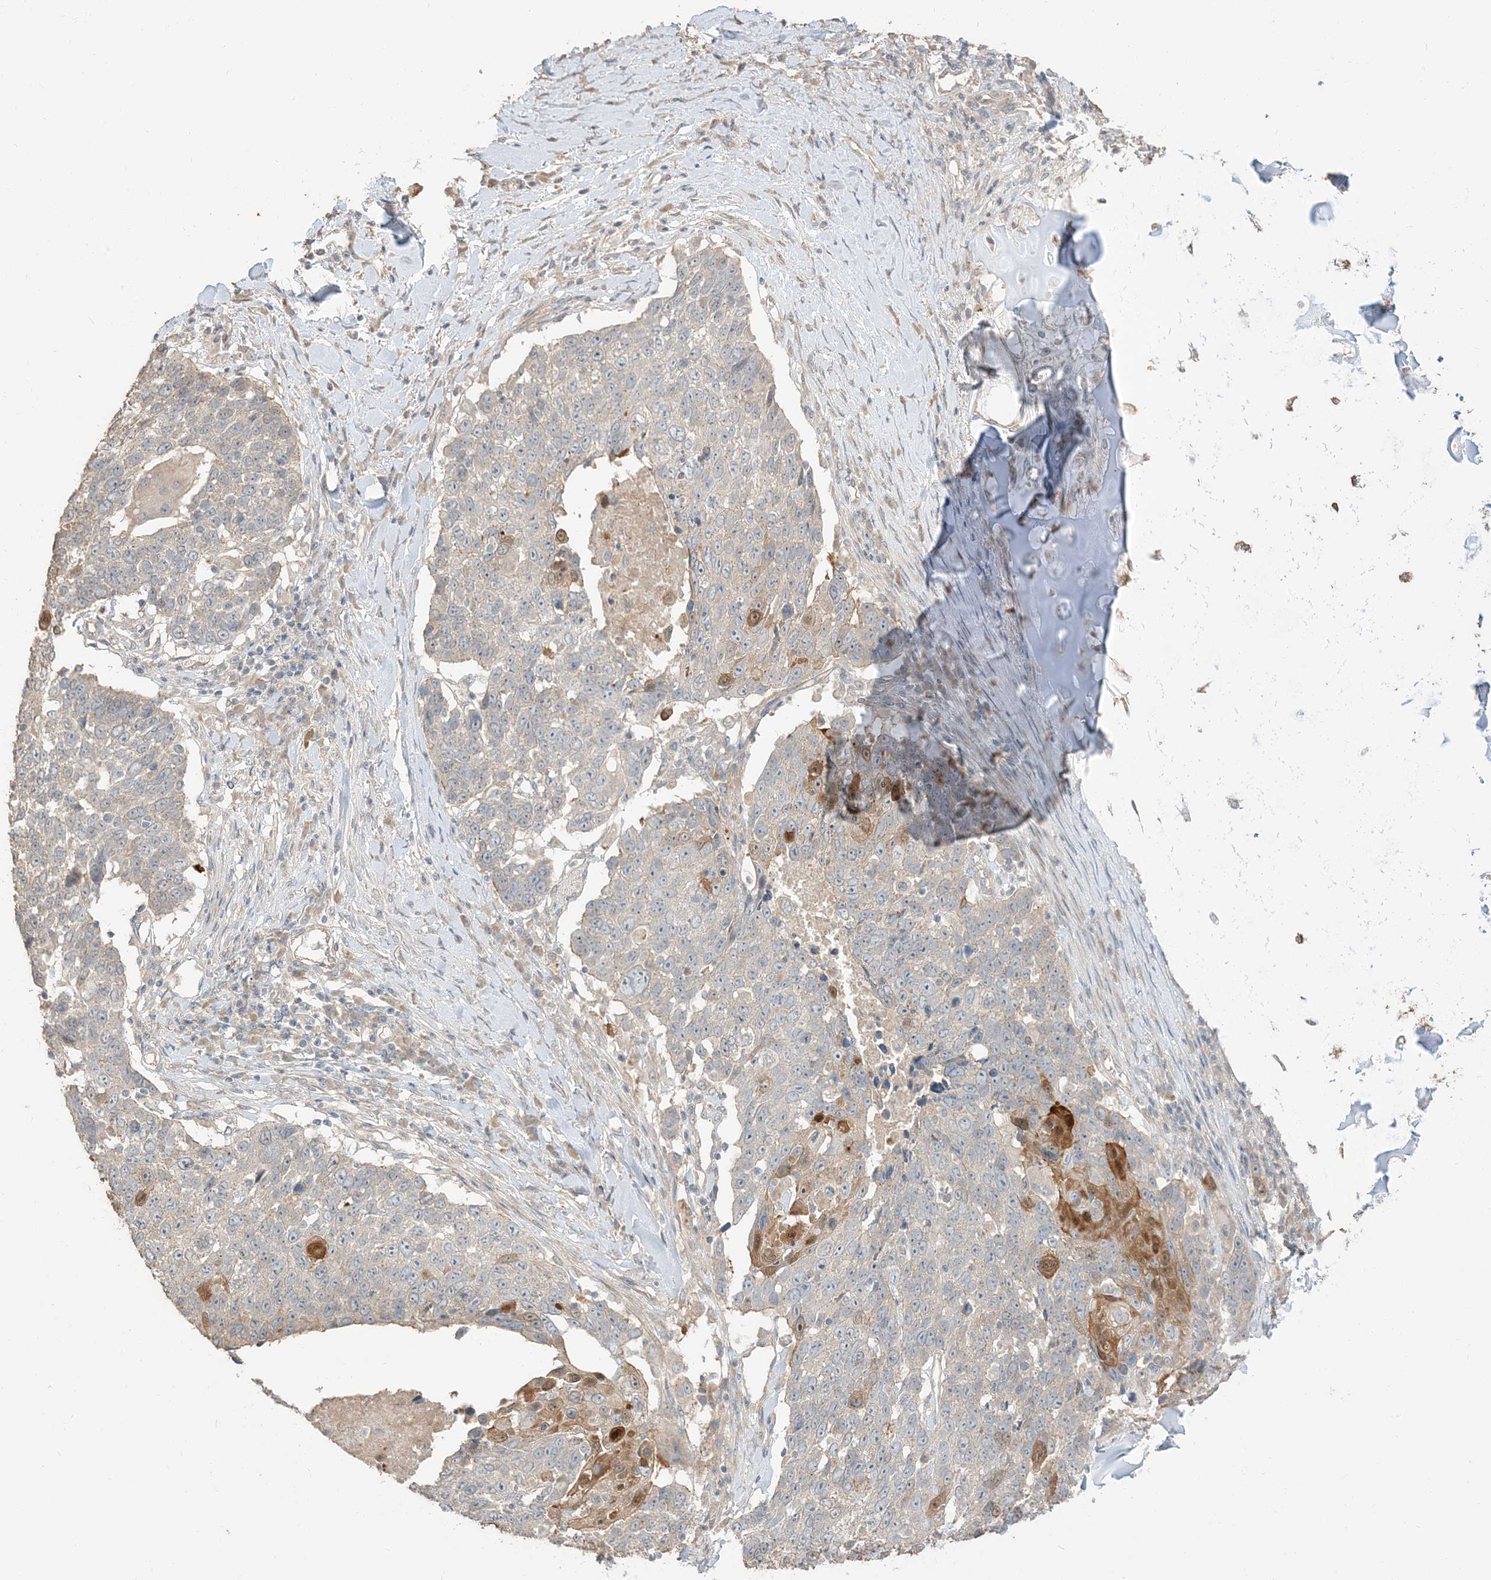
{"staining": {"intensity": "negative", "quantity": "none", "location": "none"}, "tissue": "lung cancer", "cell_type": "Tumor cells", "image_type": "cancer", "snomed": [{"axis": "morphology", "description": "Squamous cell carcinoma, NOS"}, {"axis": "topography", "description": "Lung"}], "caption": "Immunohistochemical staining of lung cancer demonstrates no significant positivity in tumor cells.", "gene": "RNF175", "patient": {"sex": "male", "age": 66}}